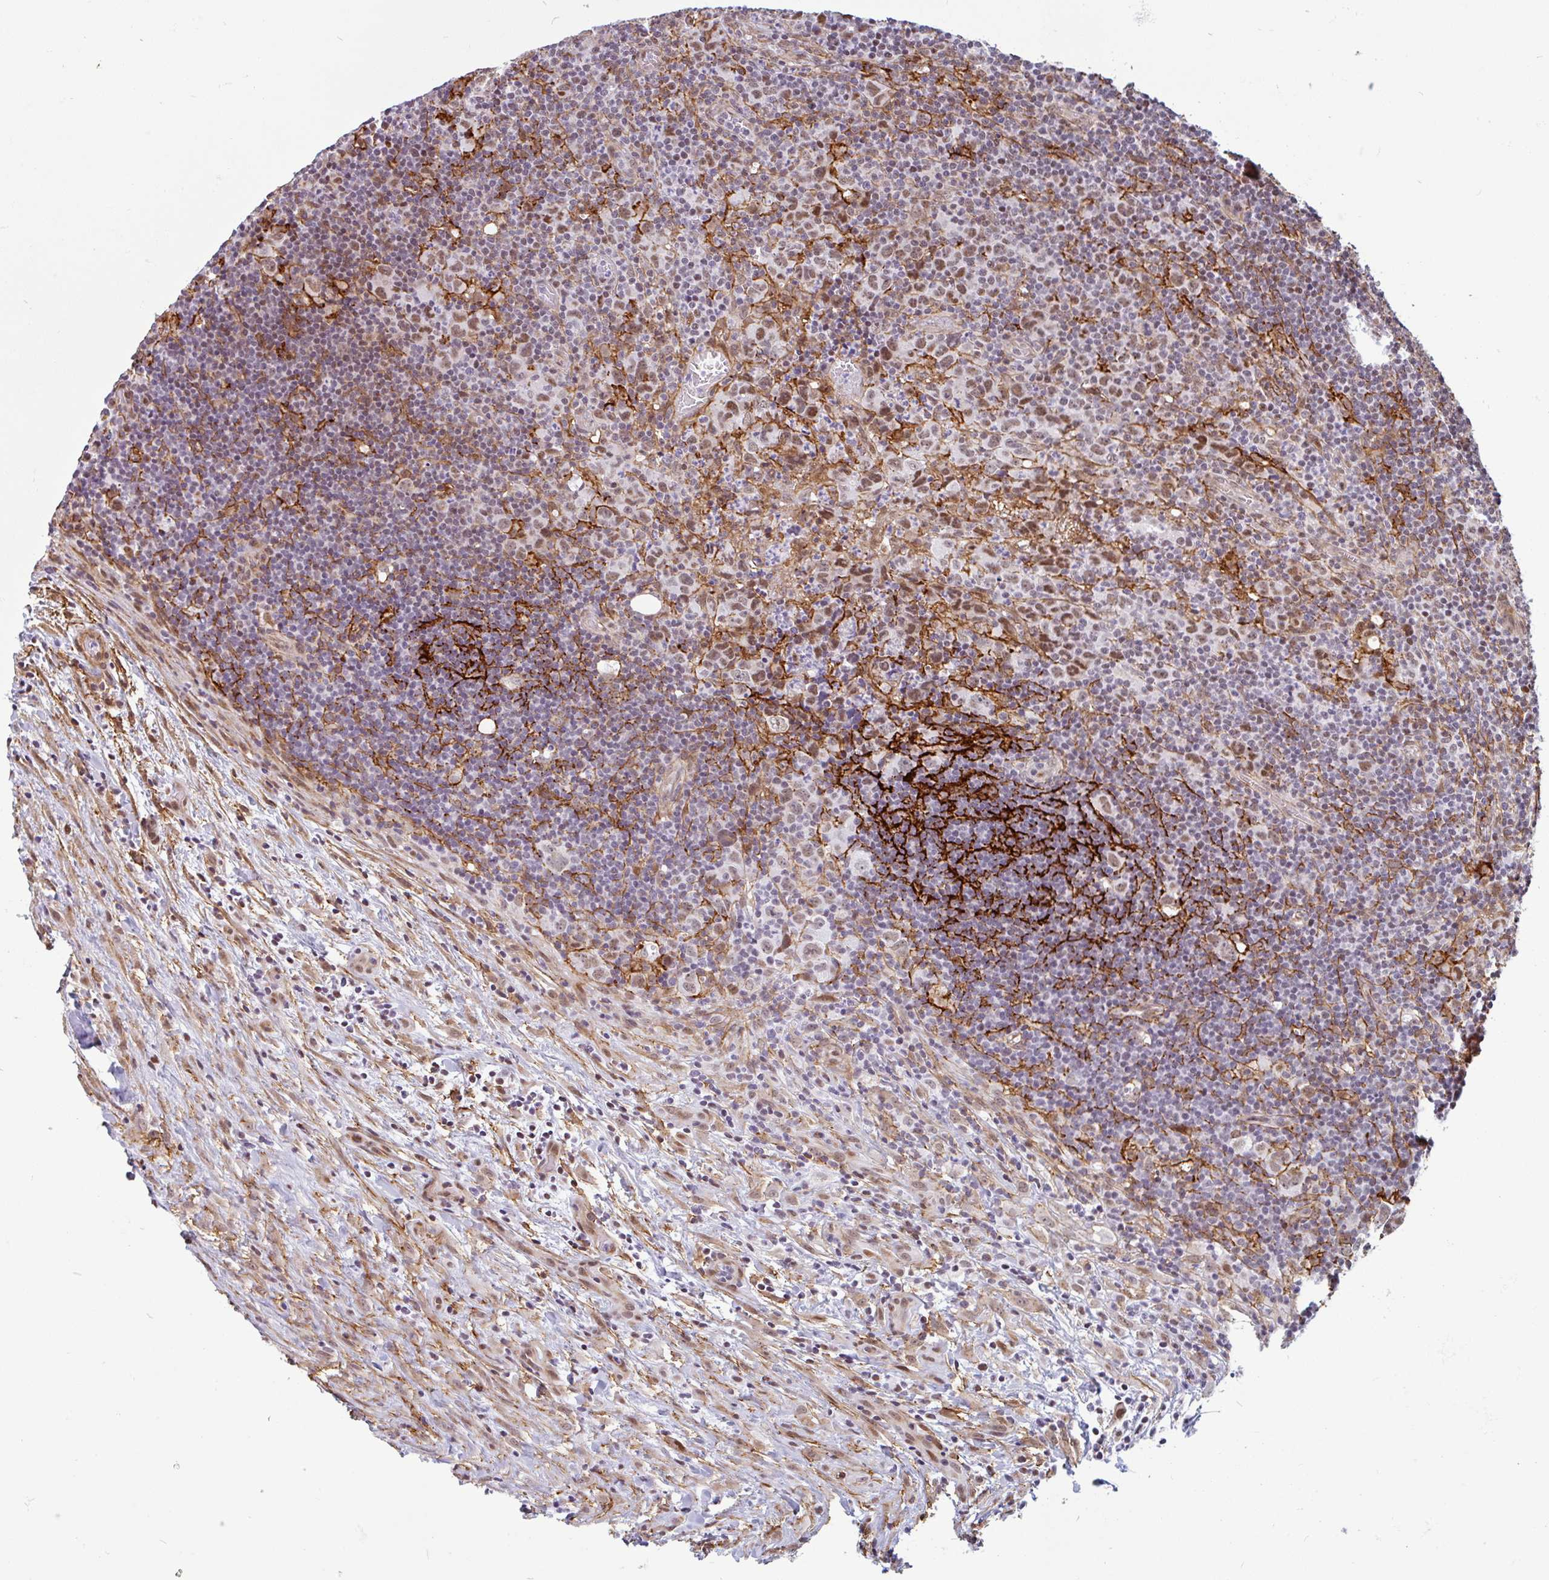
{"staining": {"intensity": "weak", "quantity": "25%-75%", "location": "nuclear"}, "tissue": "lymphoma", "cell_type": "Tumor cells", "image_type": "cancer", "snomed": [{"axis": "morphology", "description": "Hodgkin's disease, NOS"}, {"axis": "topography", "description": "Lymph node"}], "caption": "Weak nuclear protein positivity is identified in about 25%-75% of tumor cells in Hodgkin's disease.", "gene": "TMEM119", "patient": {"sex": "female", "age": 18}}